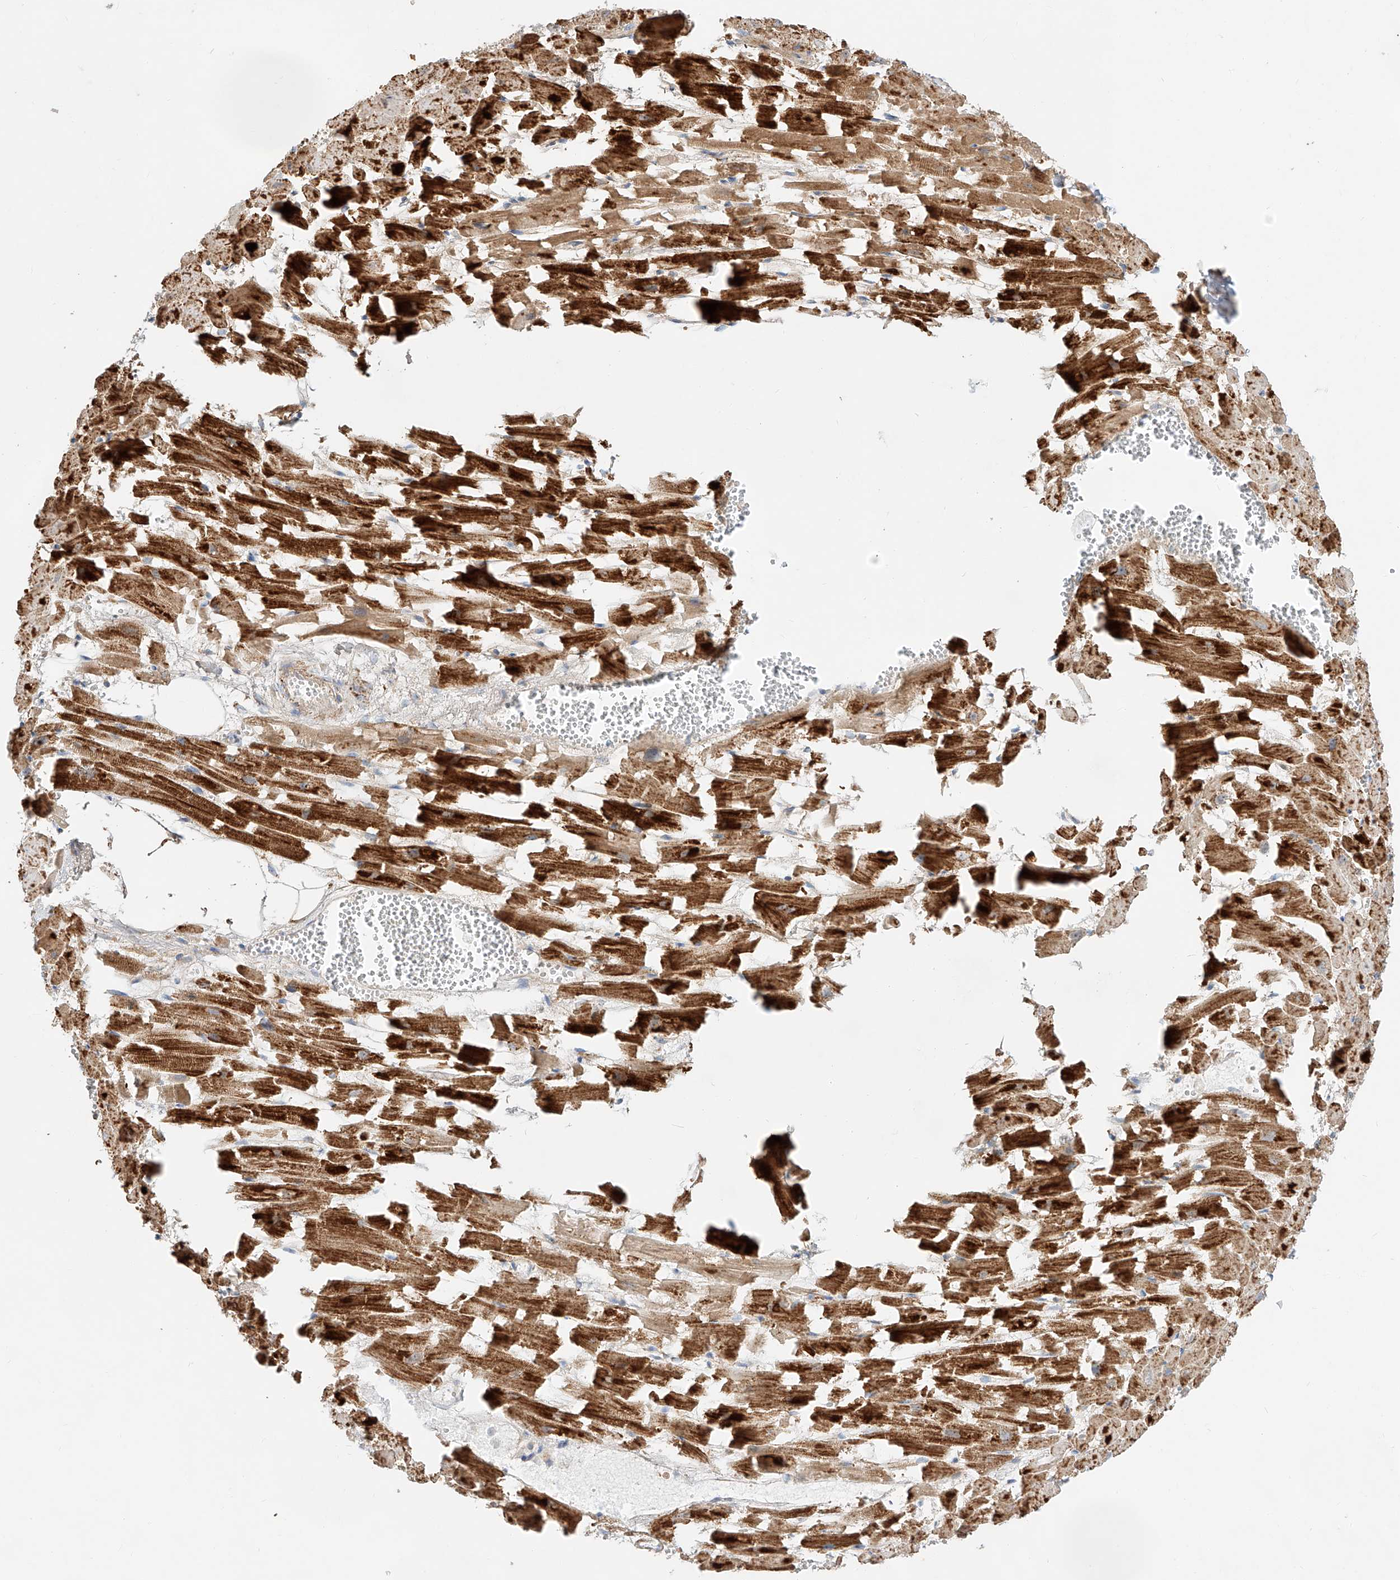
{"staining": {"intensity": "strong", "quantity": ">75%", "location": "cytoplasmic/membranous"}, "tissue": "heart muscle", "cell_type": "Cardiomyocytes", "image_type": "normal", "snomed": [{"axis": "morphology", "description": "Normal tissue, NOS"}, {"axis": "topography", "description": "Heart"}], "caption": "Heart muscle stained with a brown dye demonstrates strong cytoplasmic/membranous positive positivity in approximately >75% of cardiomyocytes.", "gene": "CST9", "patient": {"sex": "female", "age": 64}}